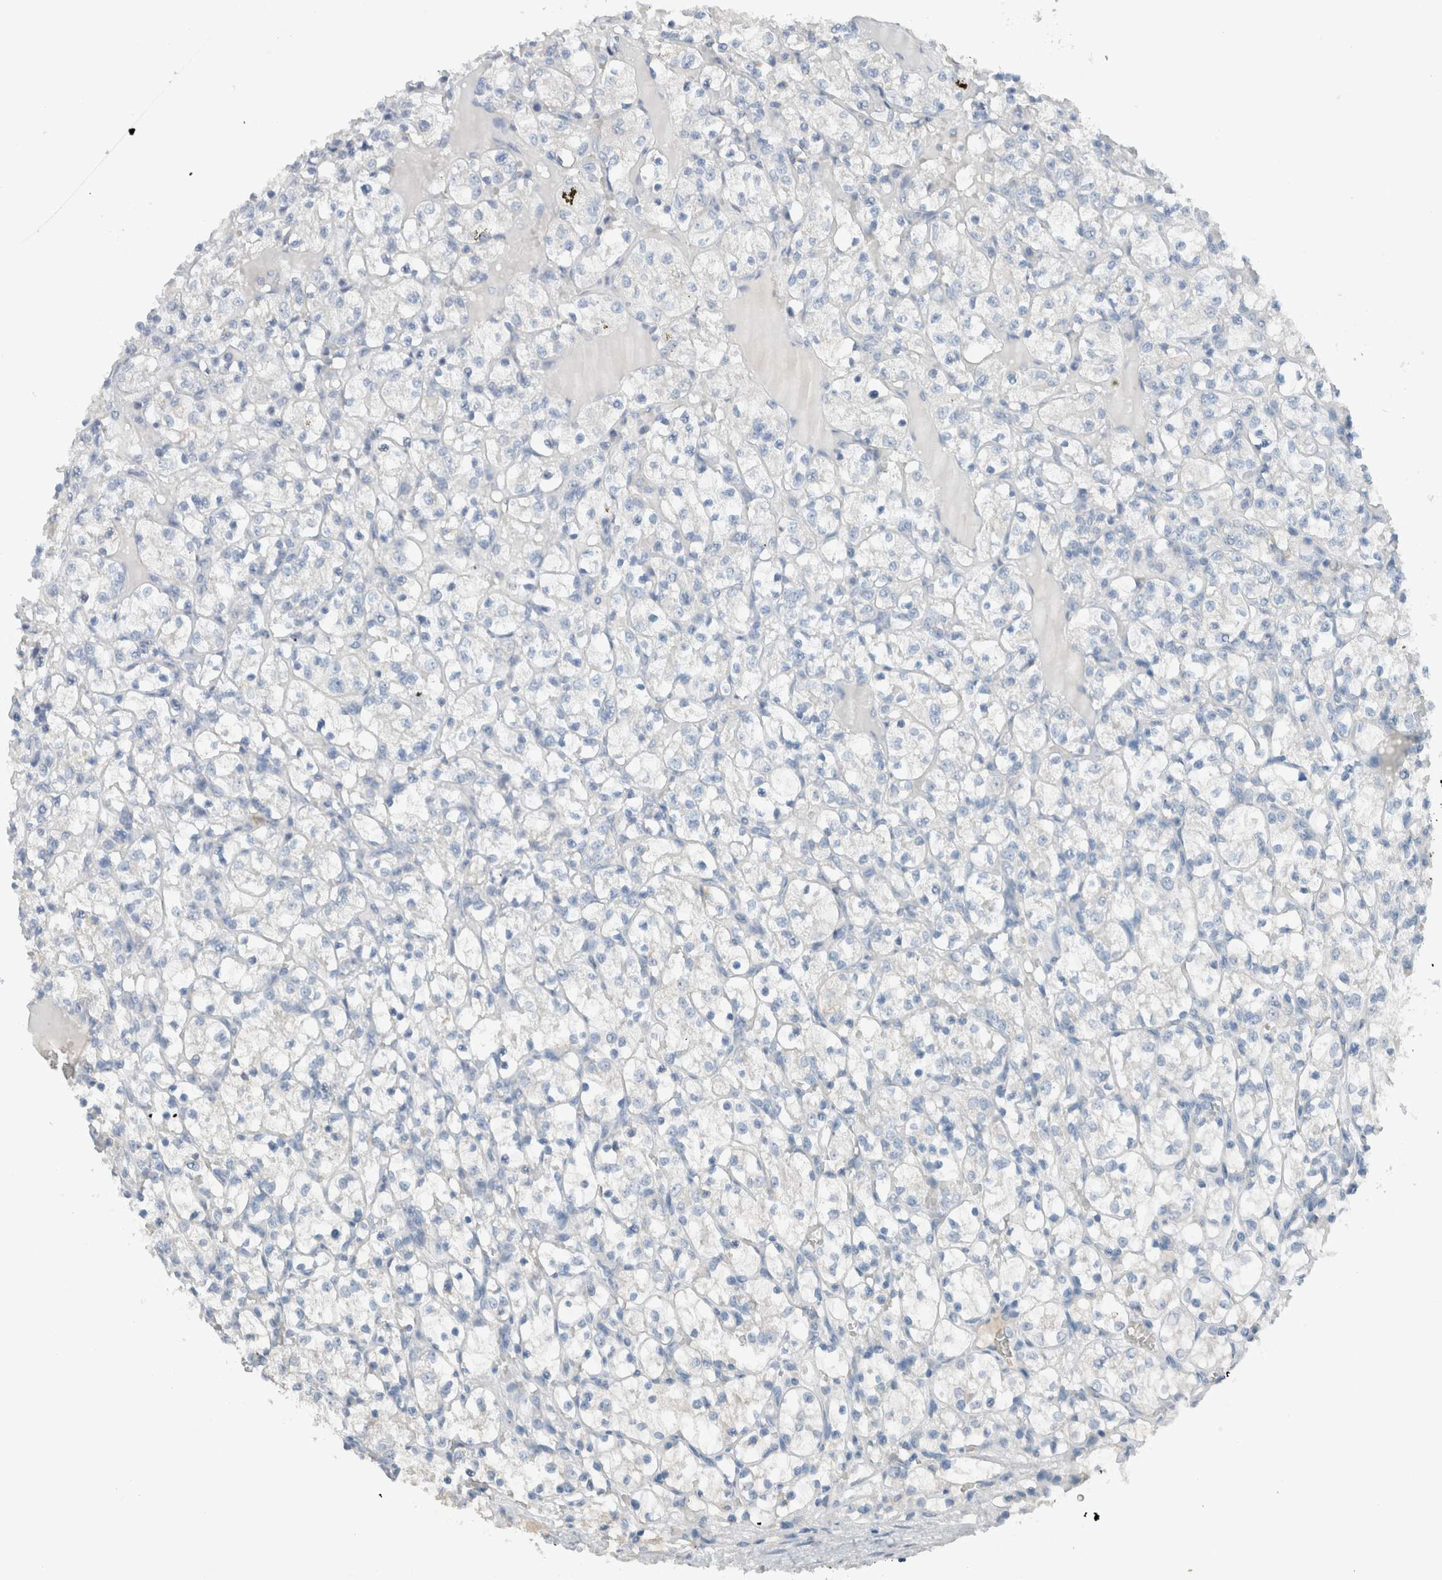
{"staining": {"intensity": "negative", "quantity": "none", "location": "none"}, "tissue": "renal cancer", "cell_type": "Tumor cells", "image_type": "cancer", "snomed": [{"axis": "morphology", "description": "Adenocarcinoma, NOS"}, {"axis": "topography", "description": "Kidney"}], "caption": "IHC histopathology image of renal cancer stained for a protein (brown), which exhibits no positivity in tumor cells.", "gene": "DUOX1", "patient": {"sex": "female", "age": 69}}